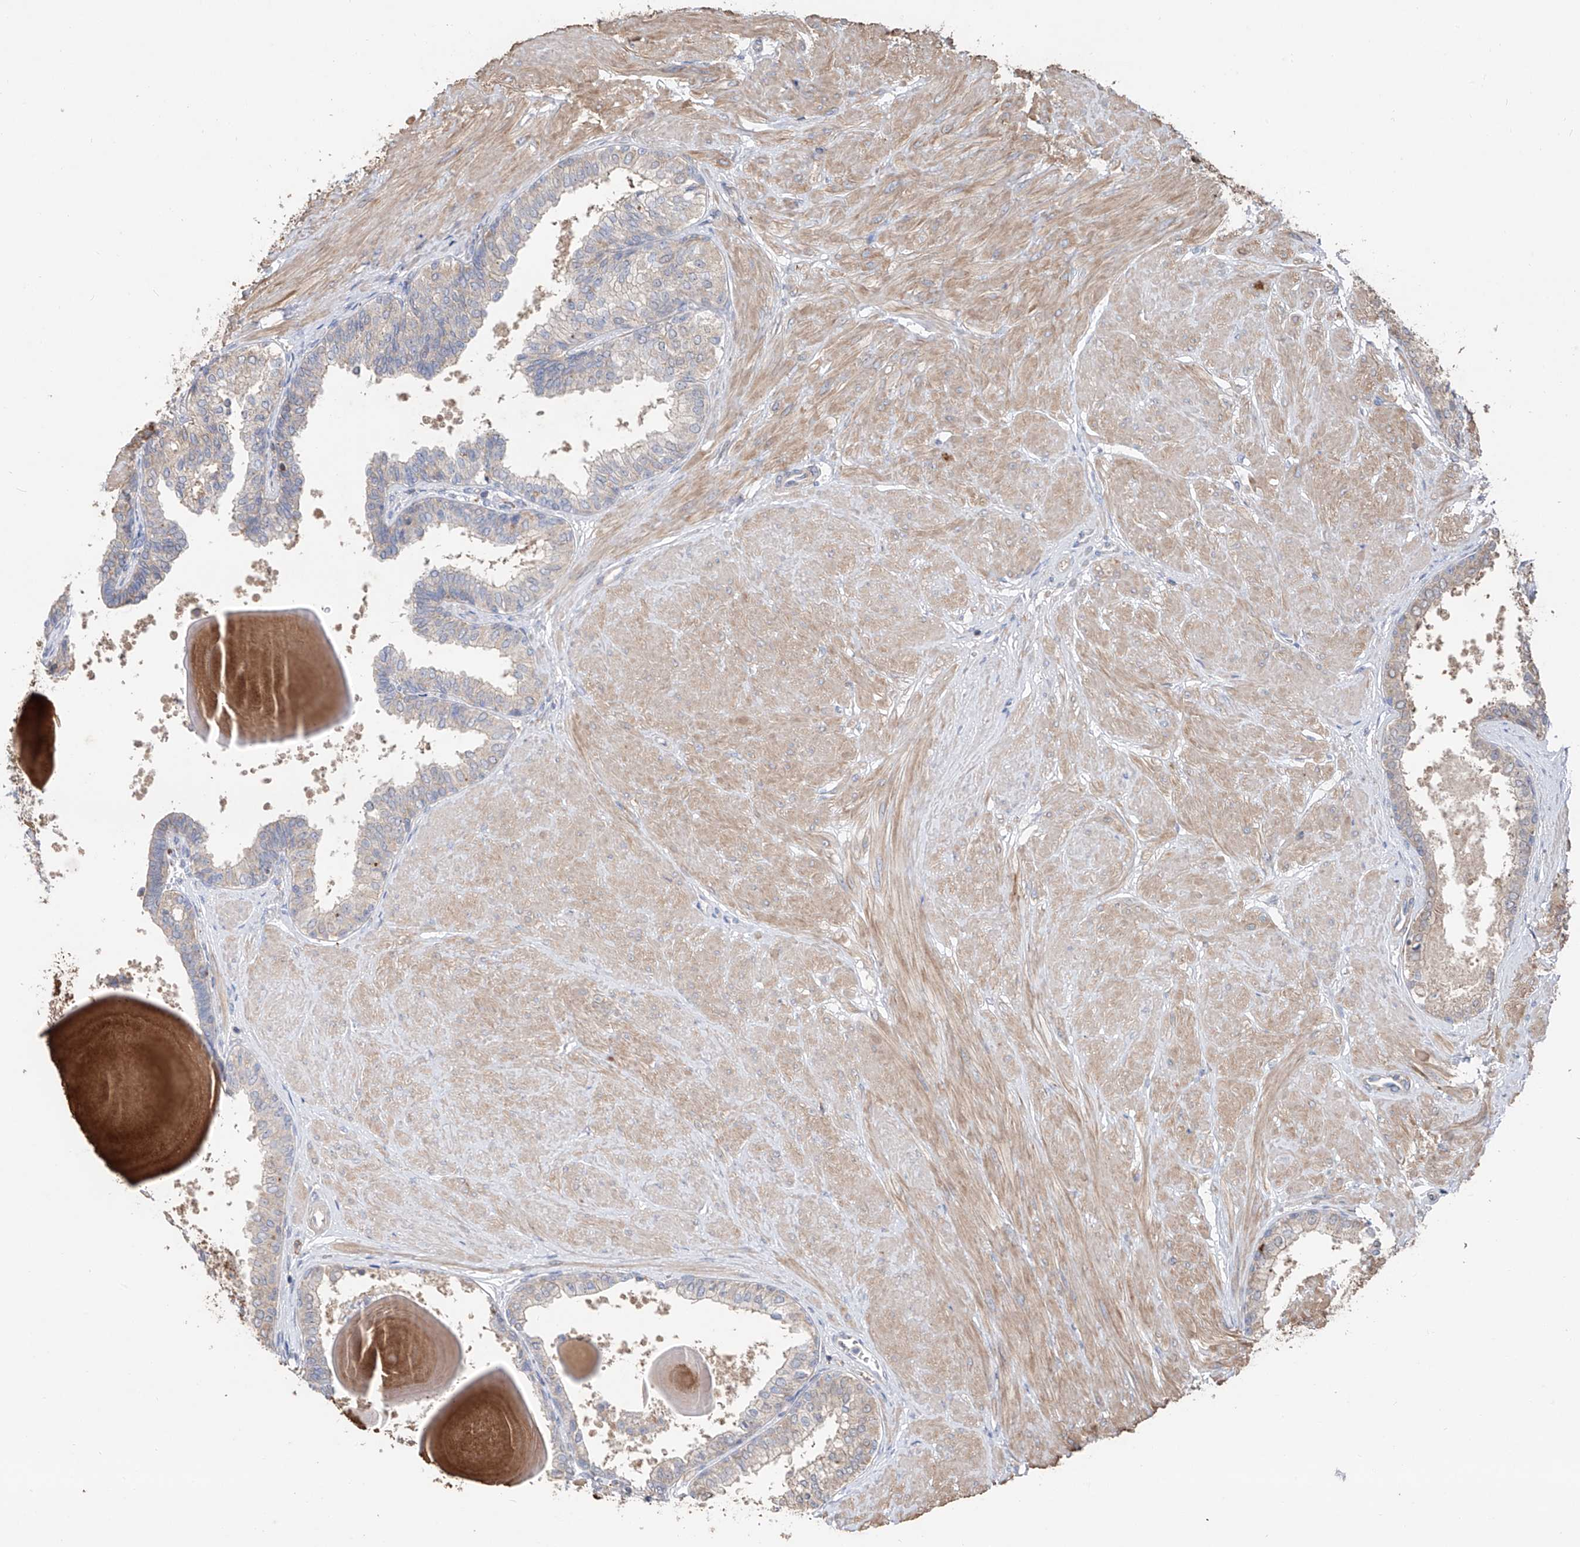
{"staining": {"intensity": "weak", "quantity": "<25%", "location": "cytoplasmic/membranous"}, "tissue": "prostate", "cell_type": "Glandular cells", "image_type": "normal", "snomed": [{"axis": "morphology", "description": "Normal tissue, NOS"}, {"axis": "topography", "description": "Prostate"}], "caption": "Image shows no protein staining in glandular cells of normal prostate. (Stains: DAB immunohistochemistry (IHC) with hematoxylin counter stain, Microscopy: brightfield microscopy at high magnification).", "gene": "EDN1", "patient": {"sex": "male", "age": 48}}